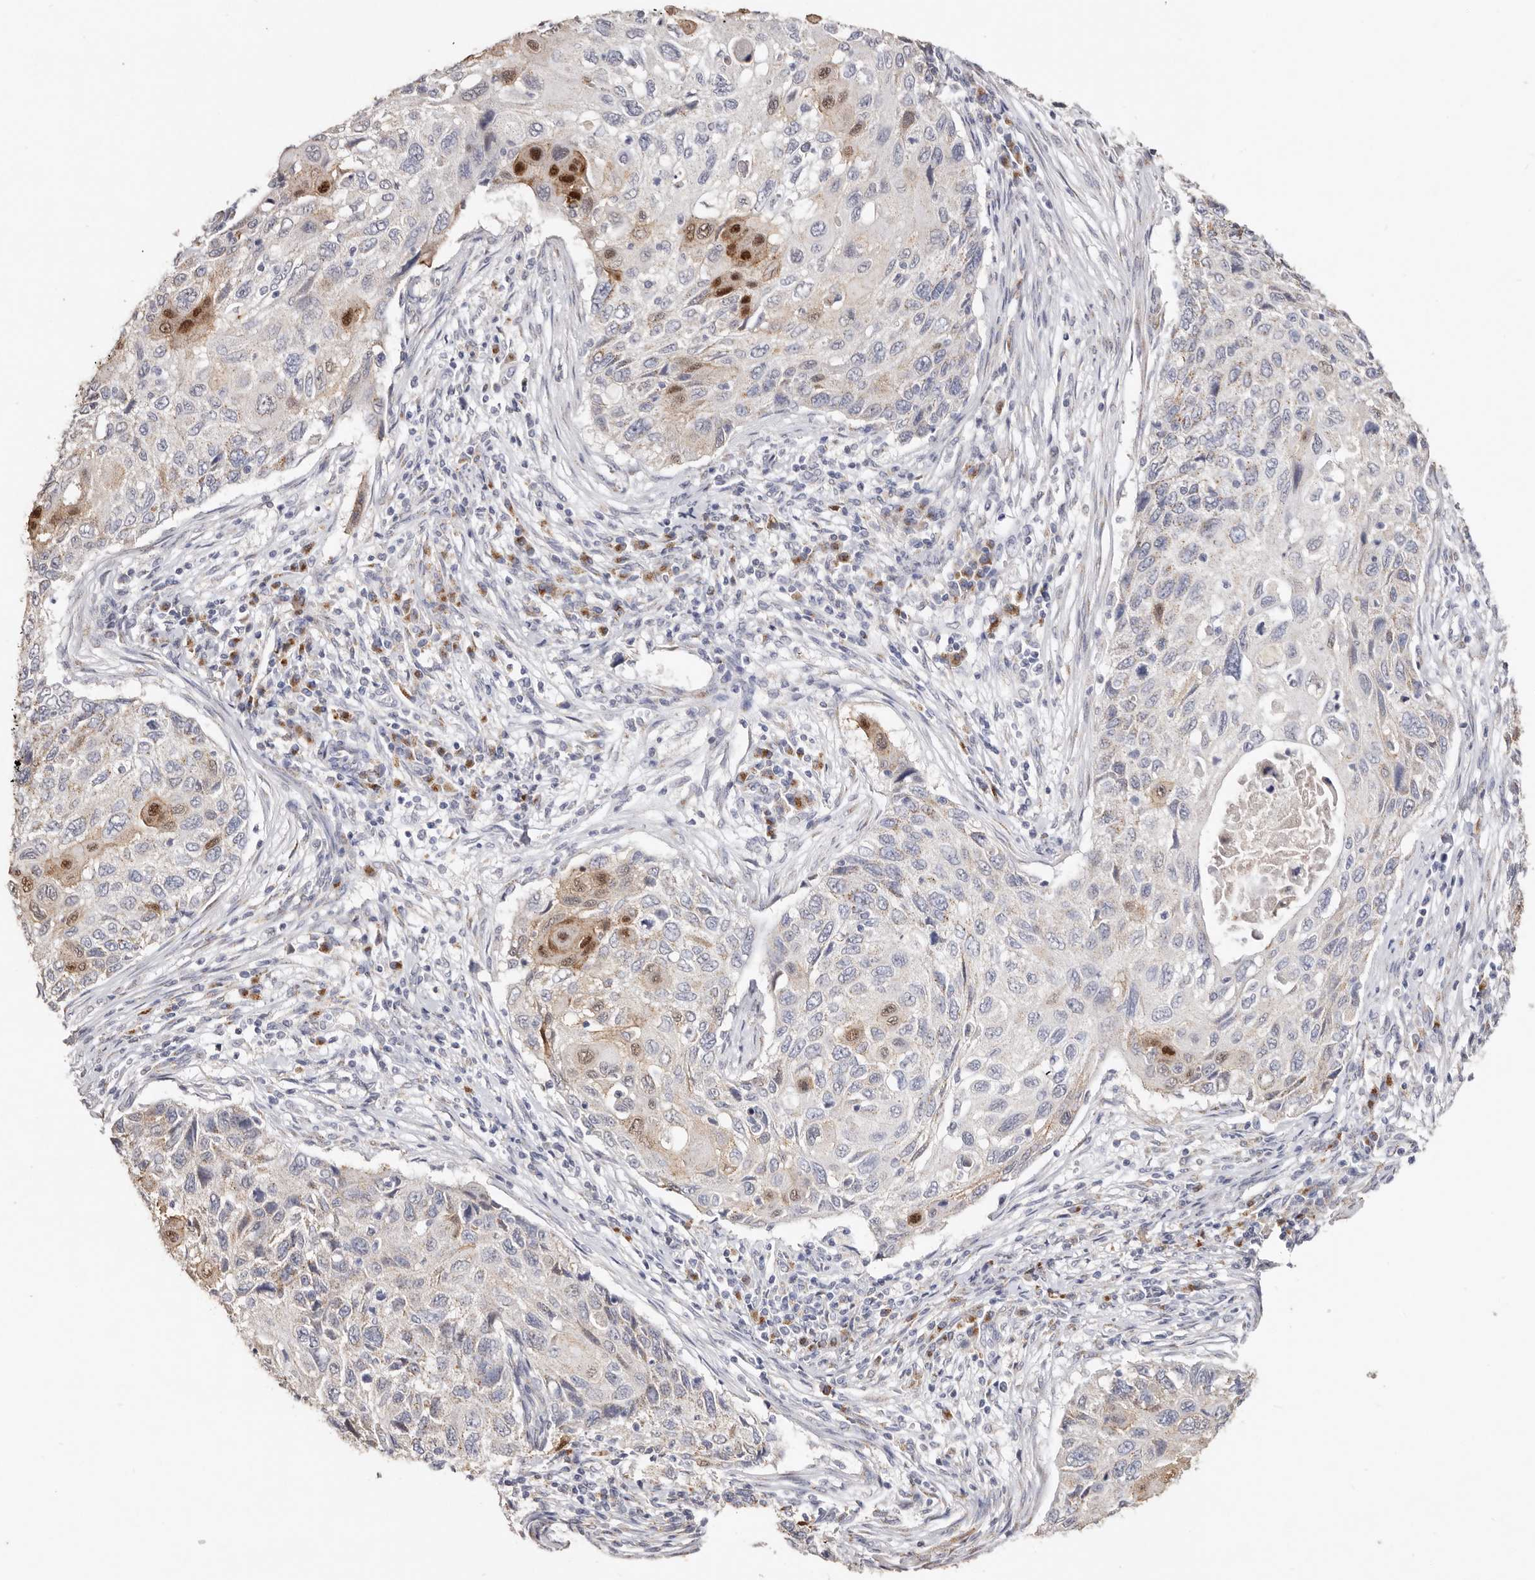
{"staining": {"intensity": "moderate", "quantity": "<25%", "location": "cytoplasmic/membranous,nuclear"}, "tissue": "cervical cancer", "cell_type": "Tumor cells", "image_type": "cancer", "snomed": [{"axis": "morphology", "description": "Squamous cell carcinoma, NOS"}, {"axis": "topography", "description": "Cervix"}], "caption": "Moderate cytoplasmic/membranous and nuclear expression is present in about <25% of tumor cells in cervical cancer (squamous cell carcinoma).", "gene": "LGALS7B", "patient": {"sex": "female", "age": 70}}